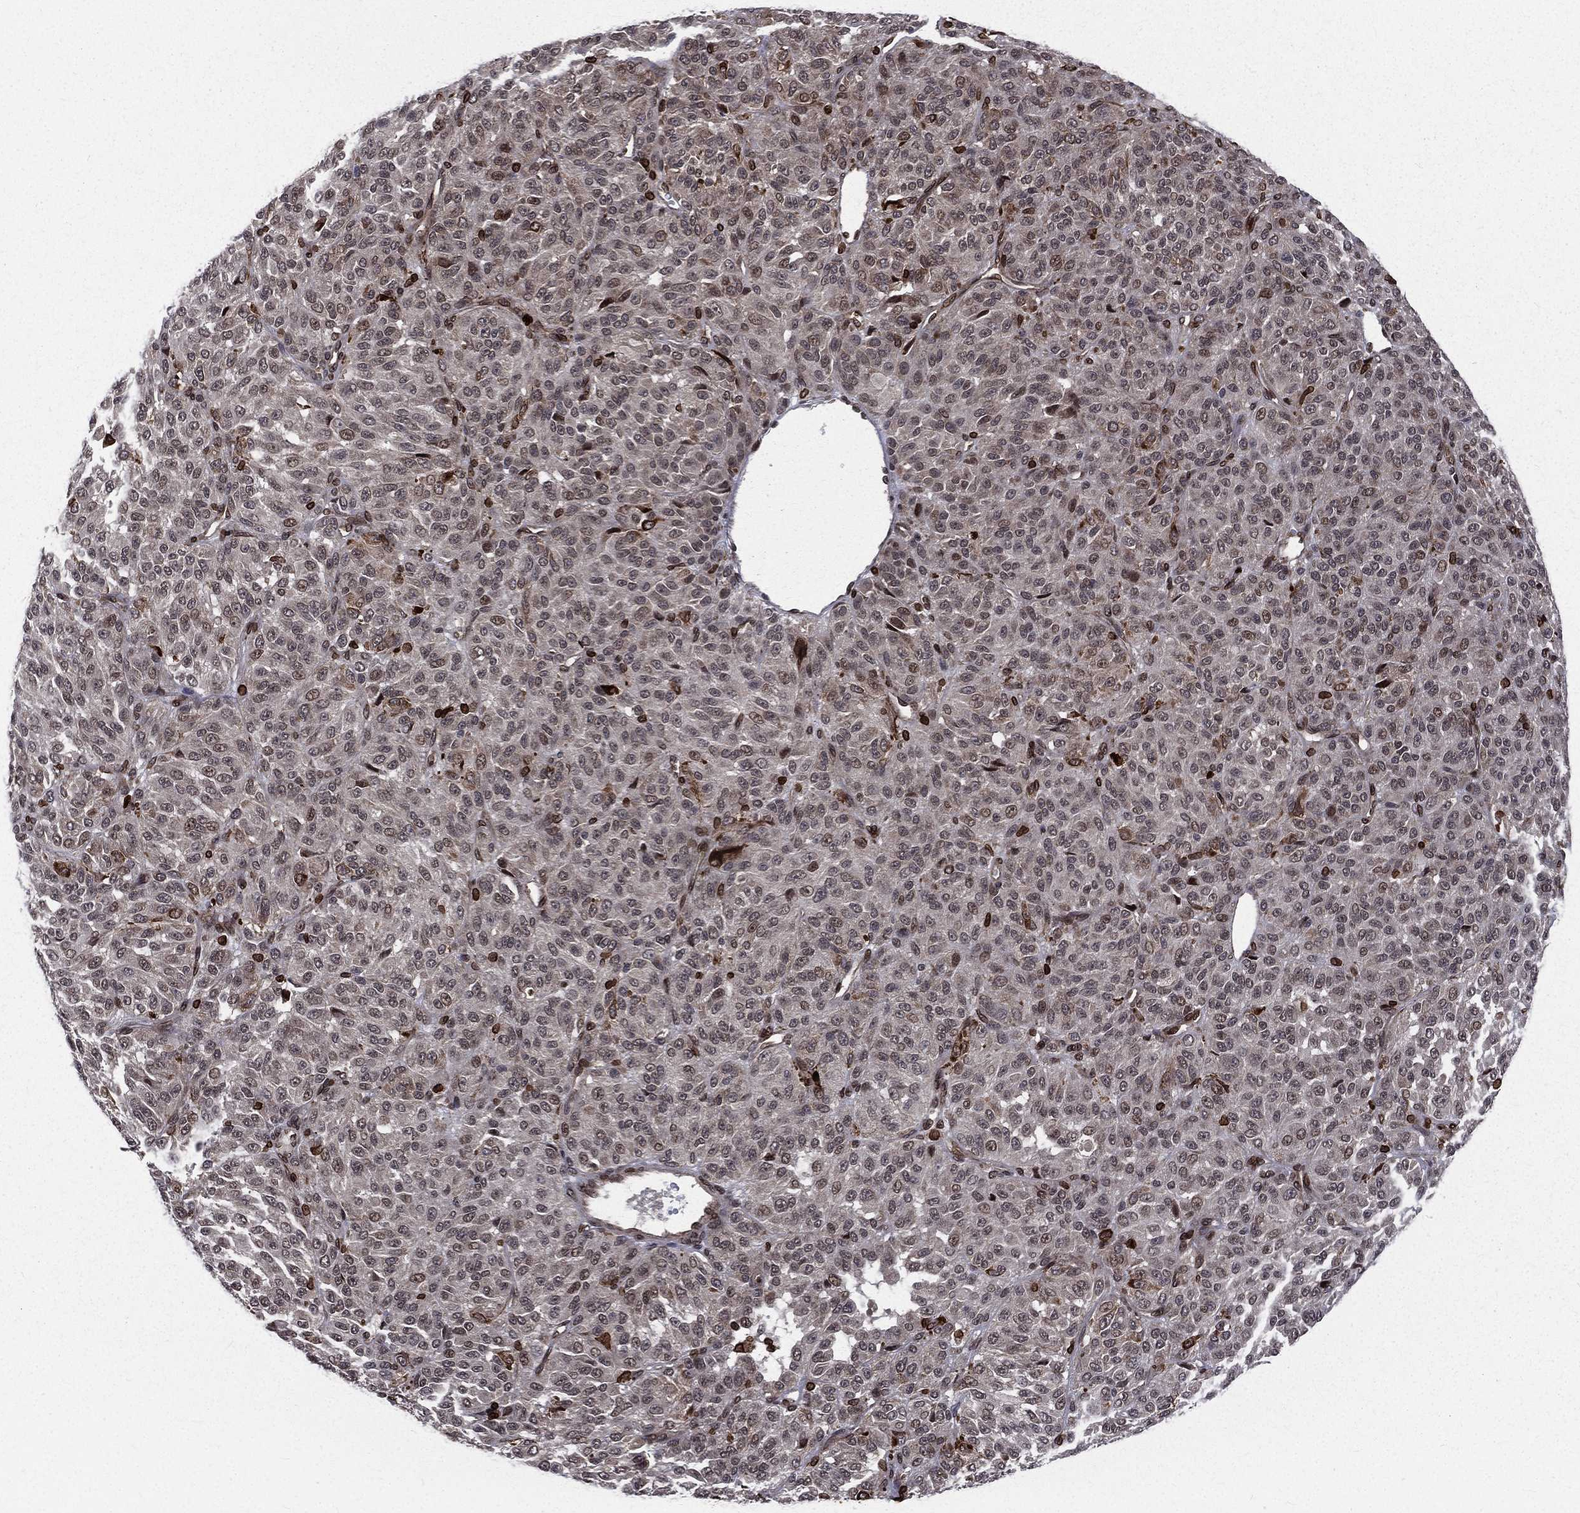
{"staining": {"intensity": "negative", "quantity": "none", "location": "none"}, "tissue": "melanoma", "cell_type": "Tumor cells", "image_type": "cancer", "snomed": [{"axis": "morphology", "description": "Malignant melanoma, Metastatic site"}, {"axis": "topography", "description": "Brain"}], "caption": "DAB (3,3'-diaminobenzidine) immunohistochemical staining of human malignant melanoma (metastatic site) shows no significant staining in tumor cells.", "gene": "LBR", "patient": {"sex": "female", "age": 56}}